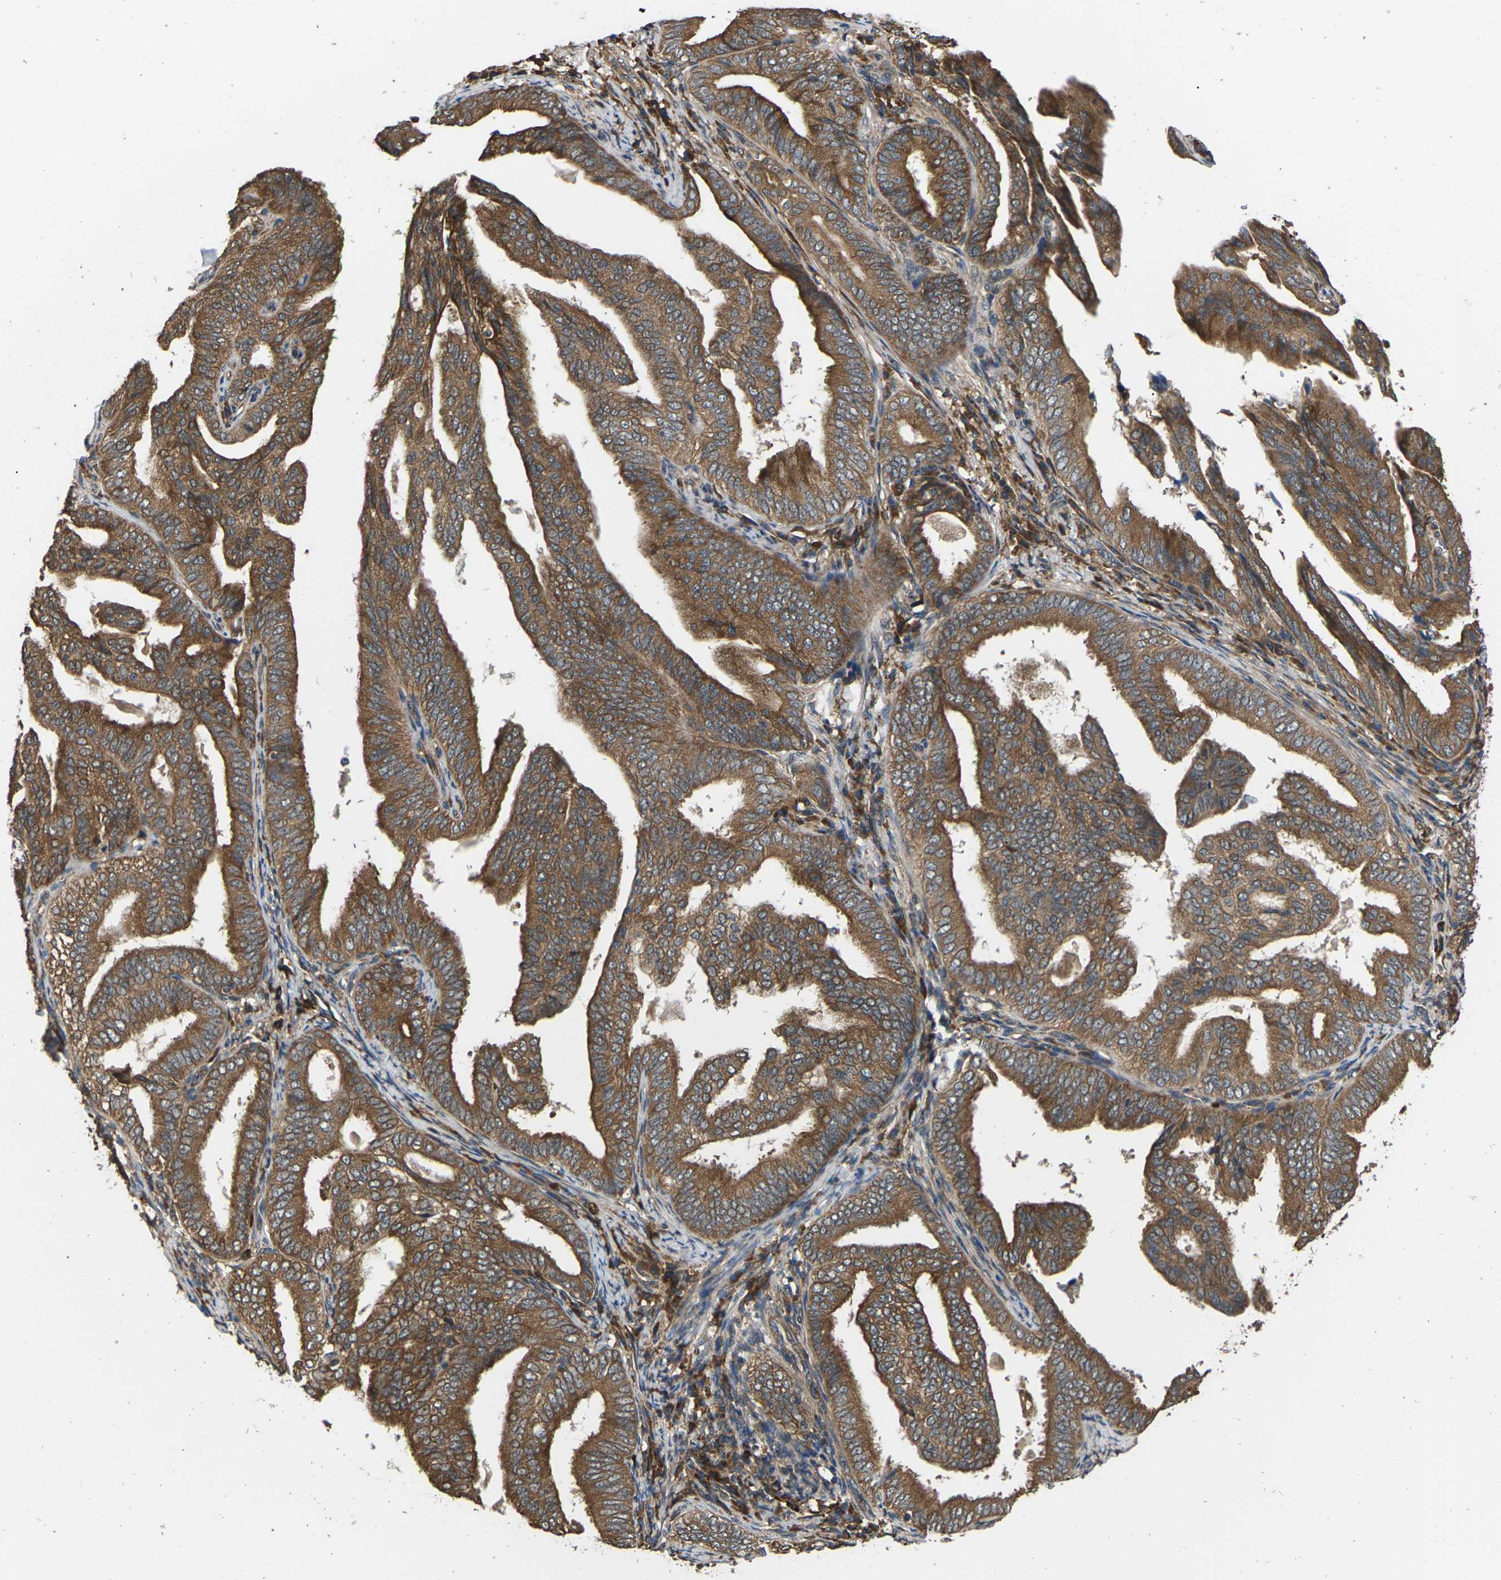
{"staining": {"intensity": "strong", "quantity": ">75%", "location": "cytoplasmic/membranous"}, "tissue": "endometrial cancer", "cell_type": "Tumor cells", "image_type": "cancer", "snomed": [{"axis": "morphology", "description": "Adenocarcinoma, NOS"}, {"axis": "topography", "description": "Endometrium"}], "caption": "Immunohistochemistry (DAB (3,3'-diaminobenzidine)) staining of adenocarcinoma (endometrial) reveals strong cytoplasmic/membranous protein staining in about >75% of tumor cells.", "gene": "NRAS", "patient": {"sex": "female", "age": 58}}